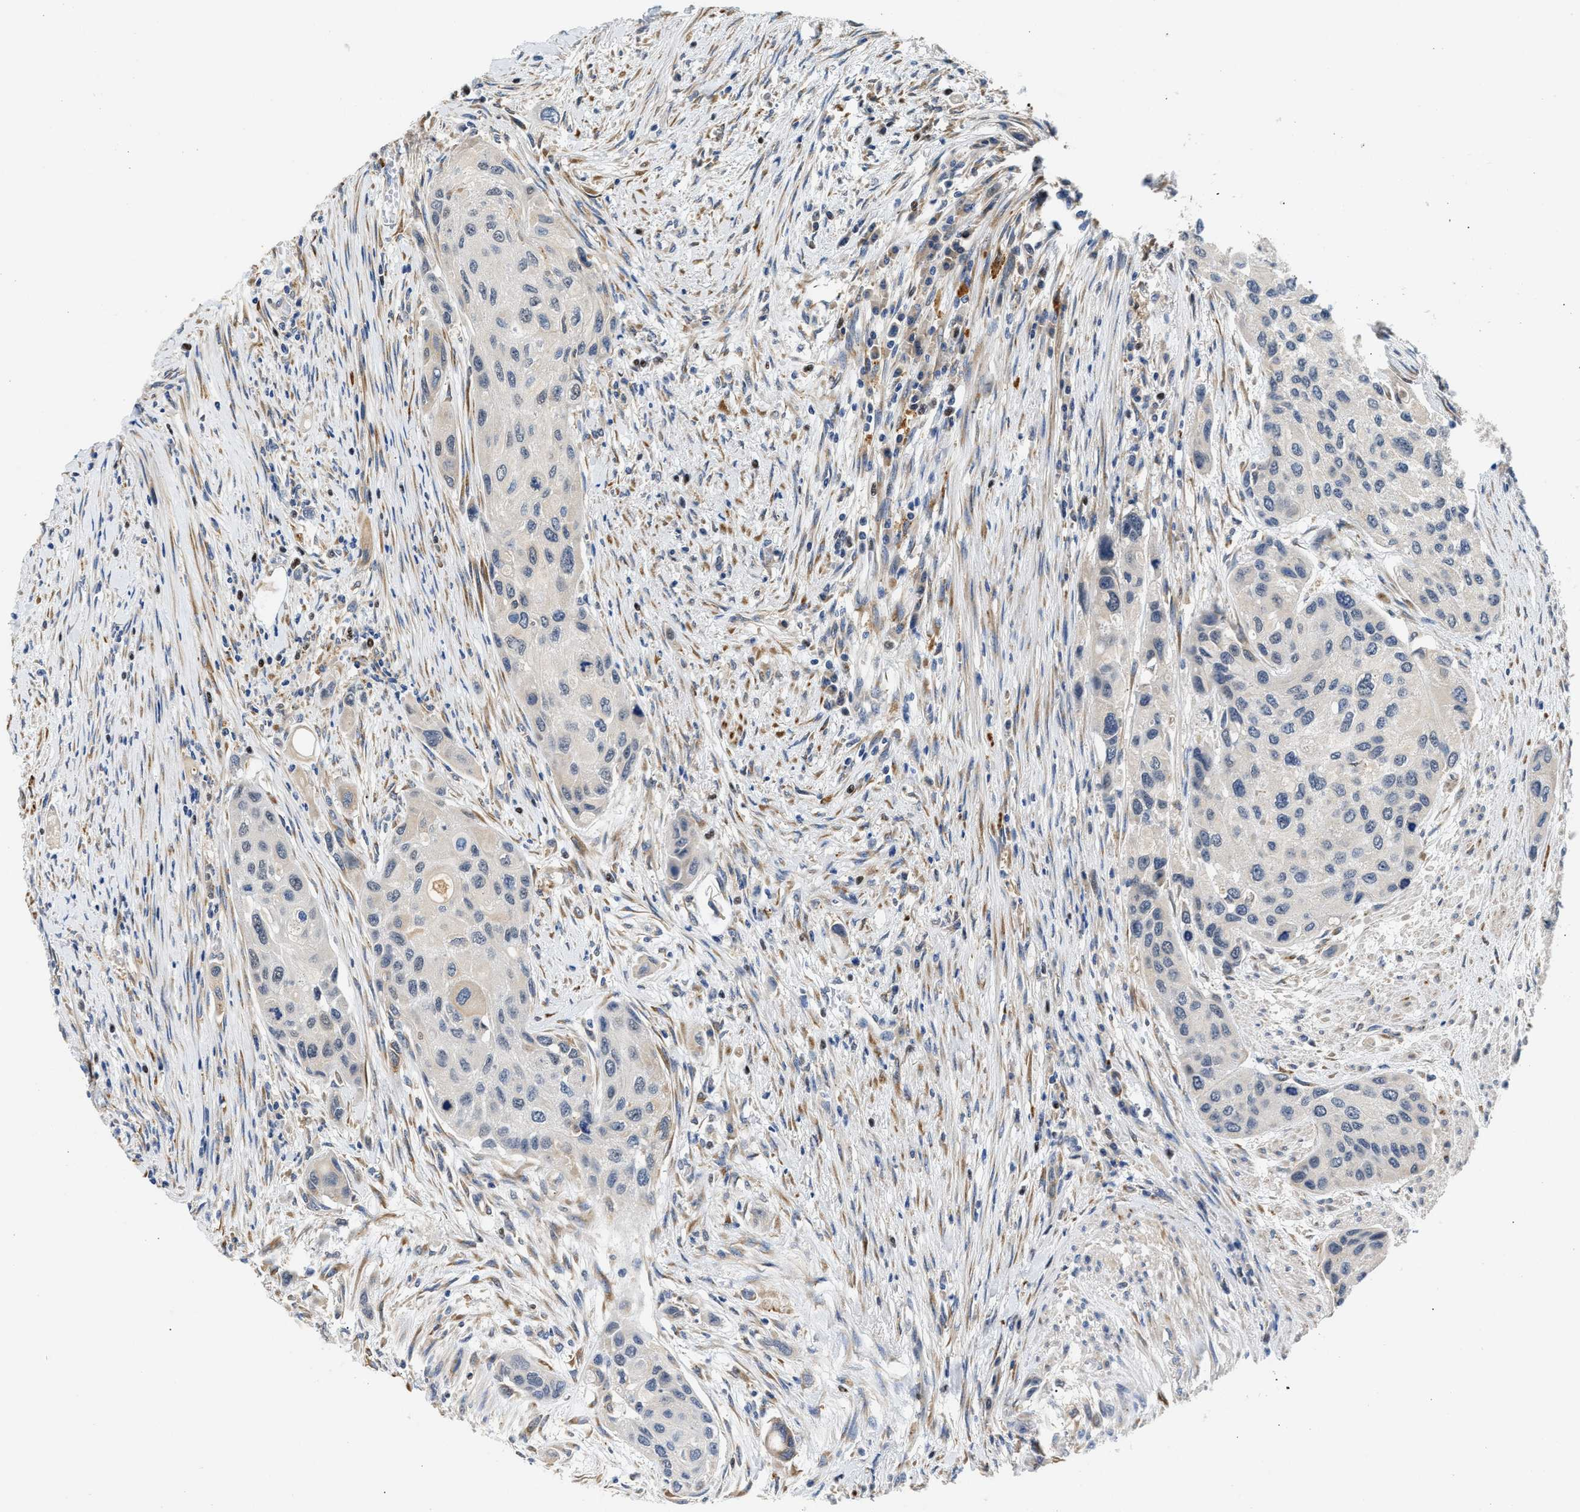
{"staining": {"intensity": "negative", "quantity": "none", "location": "none"}, "tissue": "urothelial cancer", "cell_type": "Tumor cells", "image_type": "cancer", "snomed": [{"axis": "morphology", "description": "Urothelial carcinoma, High grade"}, {"axis": "topography", "description": "Urinary bladder"}], "caption": "Photomicrograph shows no significant protein staining in tumor cells of high-grade urothelial carcinoma.", "gene": "PPM1L", "patient": {"sex": "female", "age": 56}}